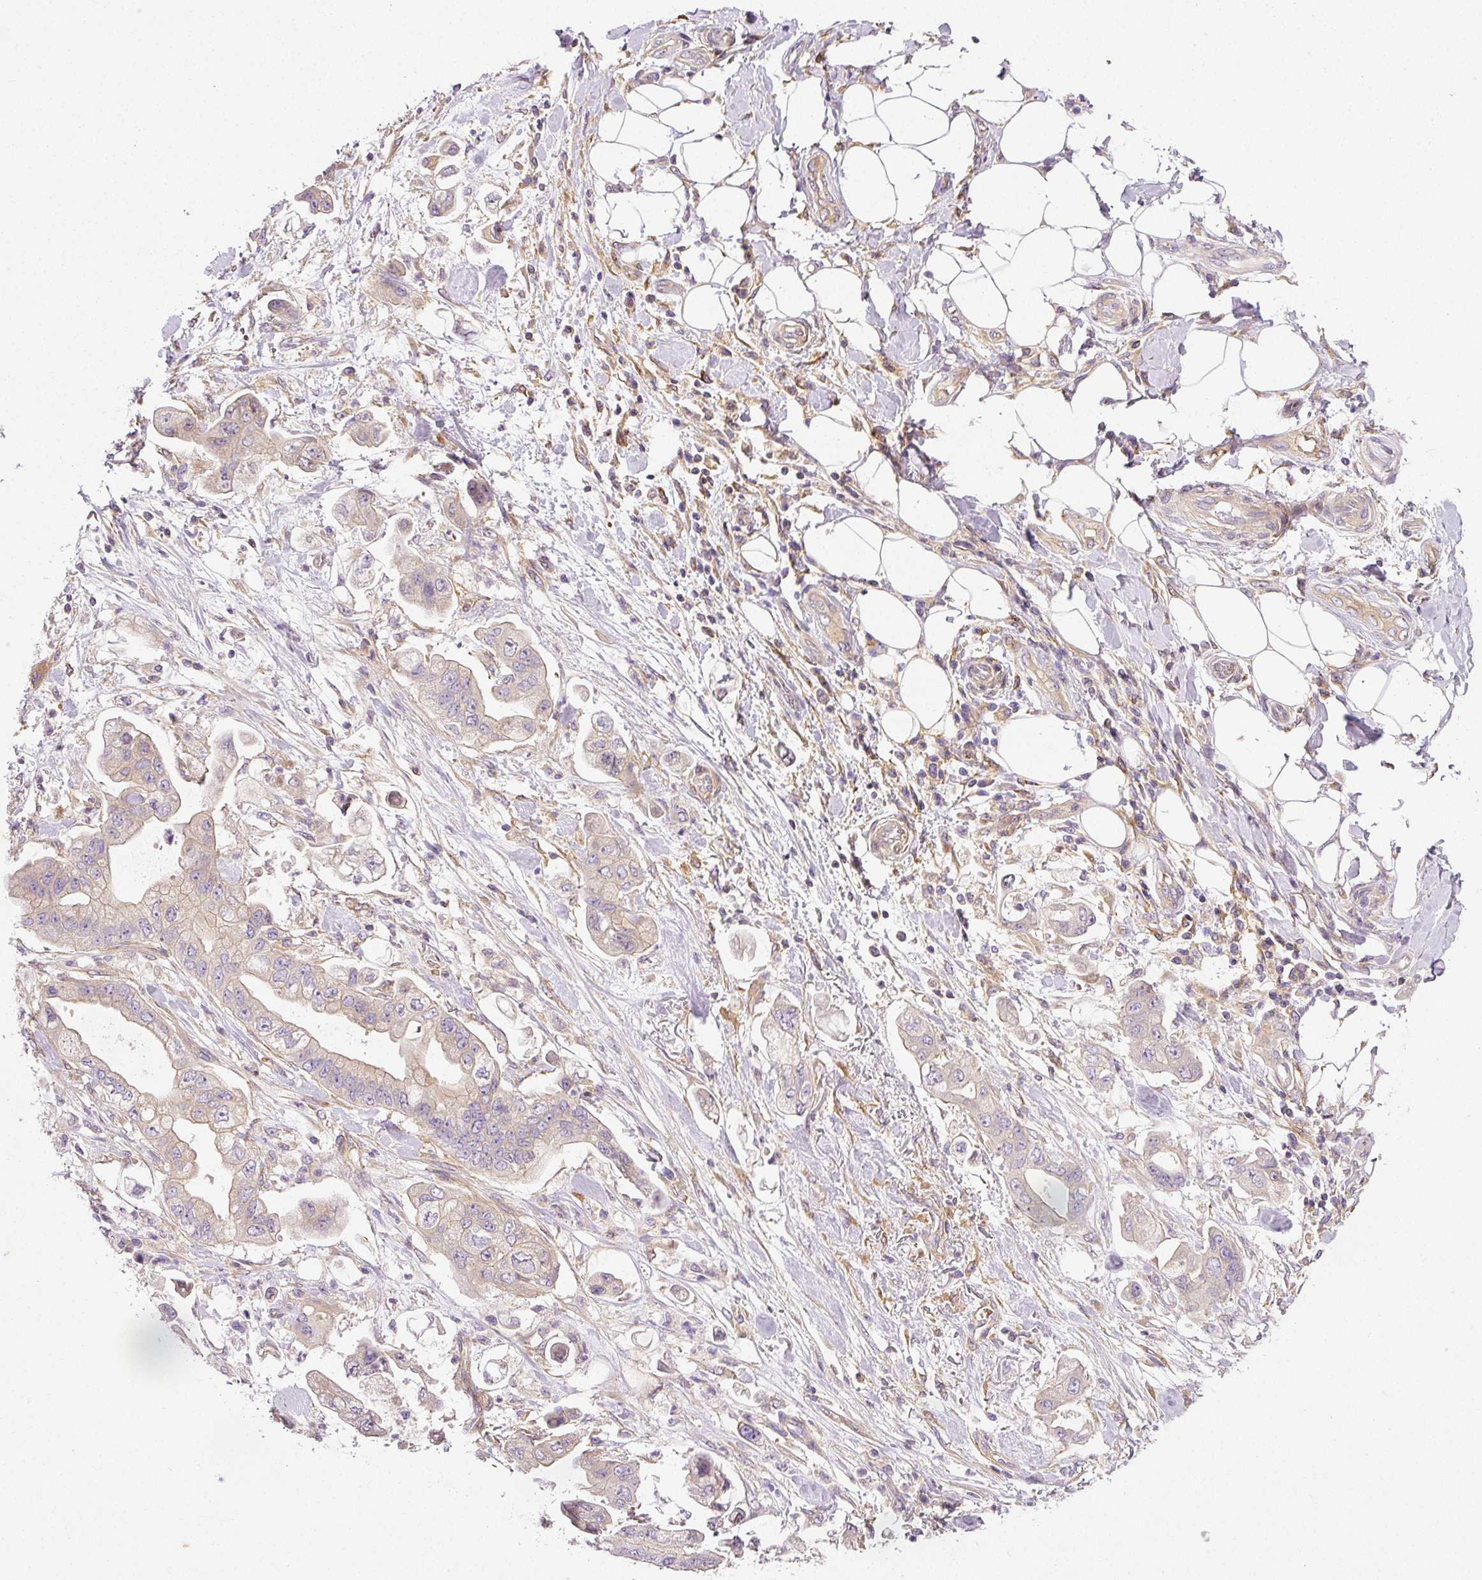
{"staining": {"intensity": "weak", "quantity": "25%-75%", "location": "cytoplasmic/membranous"}, "tissue": "stomach cancer", "cell_type": "Tumor cells", "image_type": "cancer", "snomed": [{"axis": "morphology", "description": "Adenocarcinoma, NOS"}, {"axis": "topography", "description": "Stomach"}], "caption": "Protein expression analysis of human stomach cancer reveals weak cytoplasmic/membranous staining in about 25%-75% of tumor cells.", "gene": "TBC1D2B", "patient": {"sex": "male", "age": 62}}